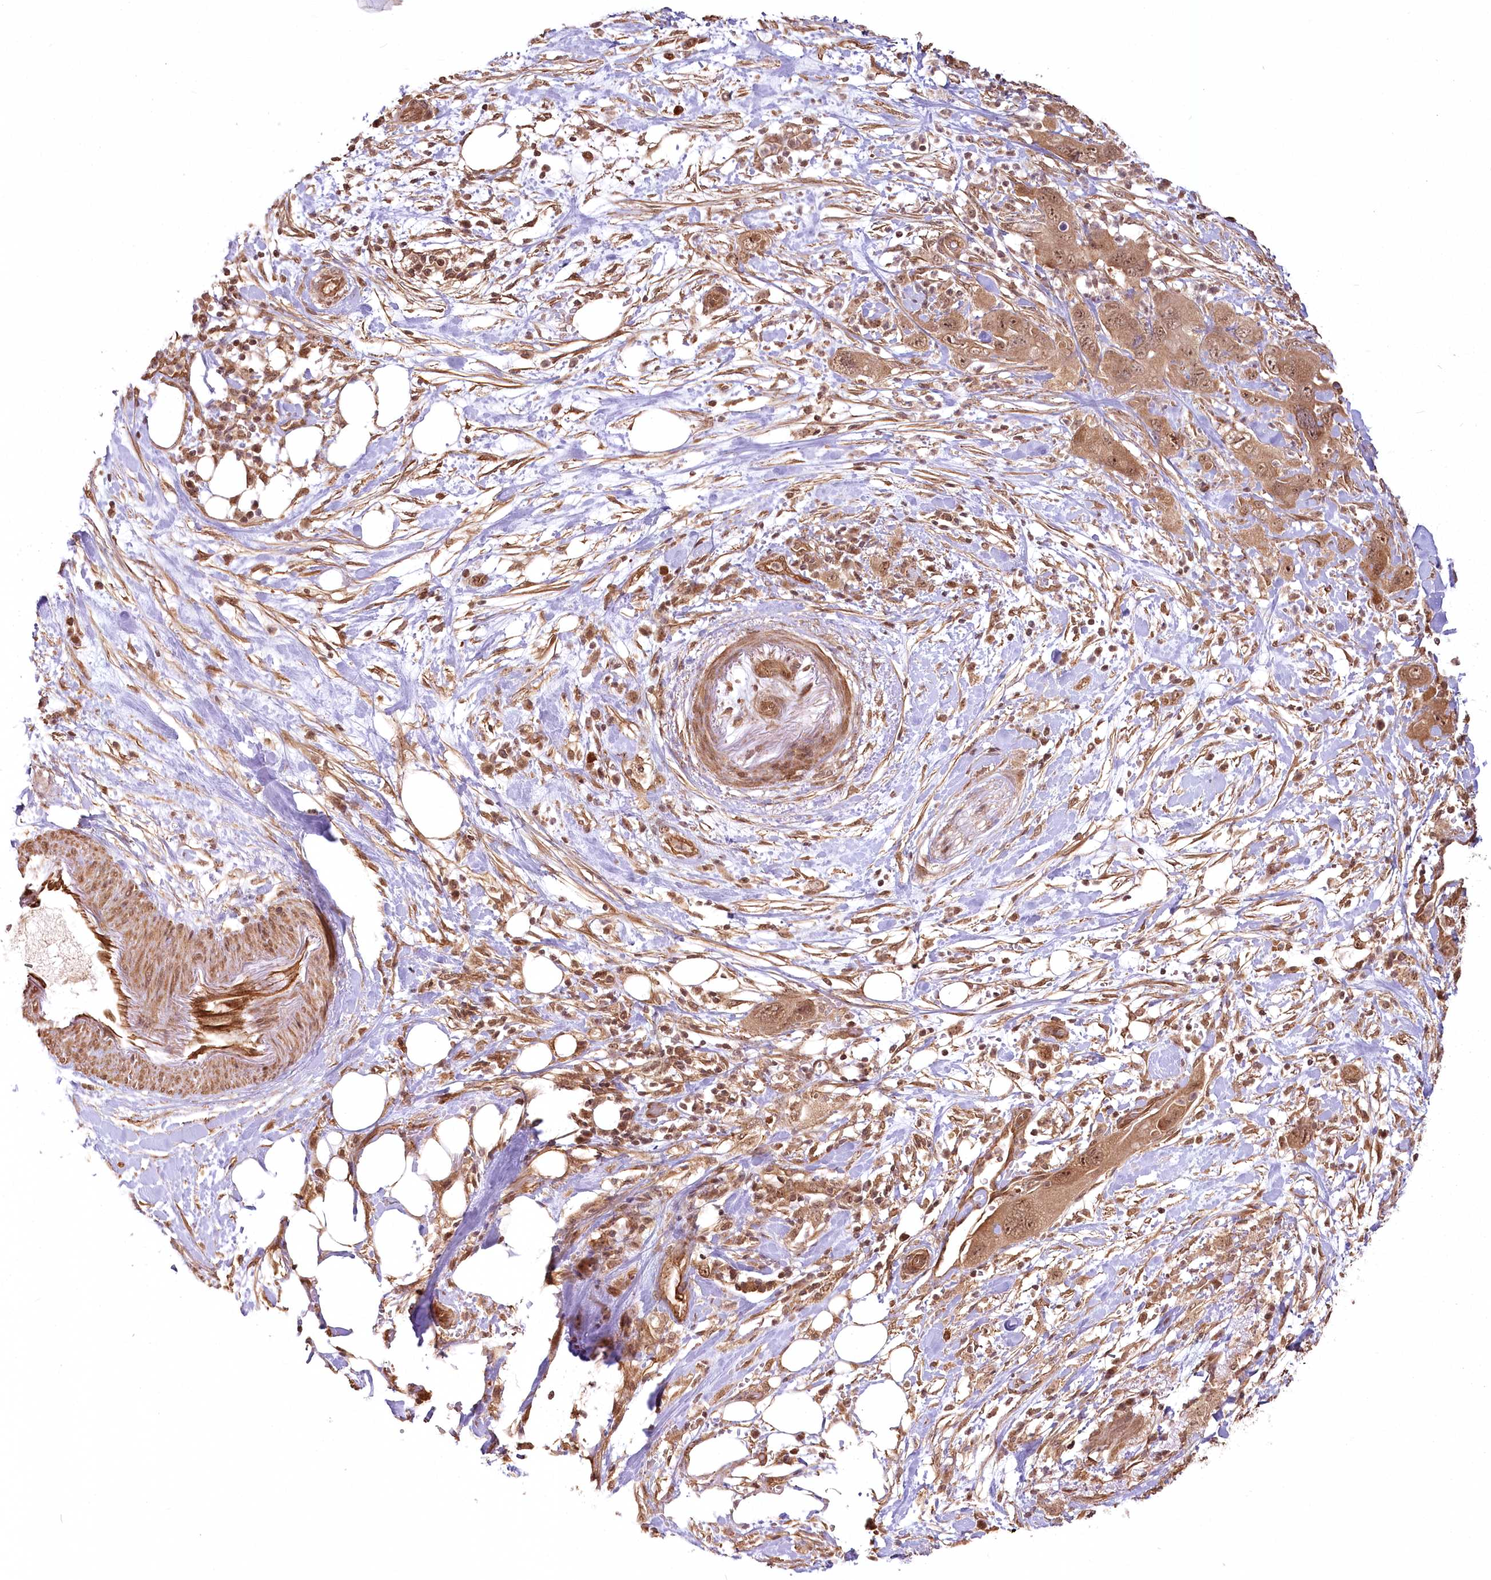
{"staining": {"intensity": "moderate", "quantity": ">75%", "location": "cytoplasmic/membranous,nuclear"}, "tissue": "pancreatic cancer", "cell_type": "Tumor cells", "image_type": "cancer", "snomed": [{"axis": "morphology", "description": "Adenocarcinoma, NOS"}, {"axis": "topography", "description": "Pancreas"}], "caption": "Adenocarcinoma (pancreatic) stained with DAB (3,3'-diaminobenzidine) immunohistochemistry exhibits medium levels of moderate cytoplasmic/membranous and nuclear expression in about >75% of tumor cells. (DAB IHC with brightfield microscopy, high magnification).", "gene": "R3HDM2", "patient": {"sex": "female", "age": 71}}